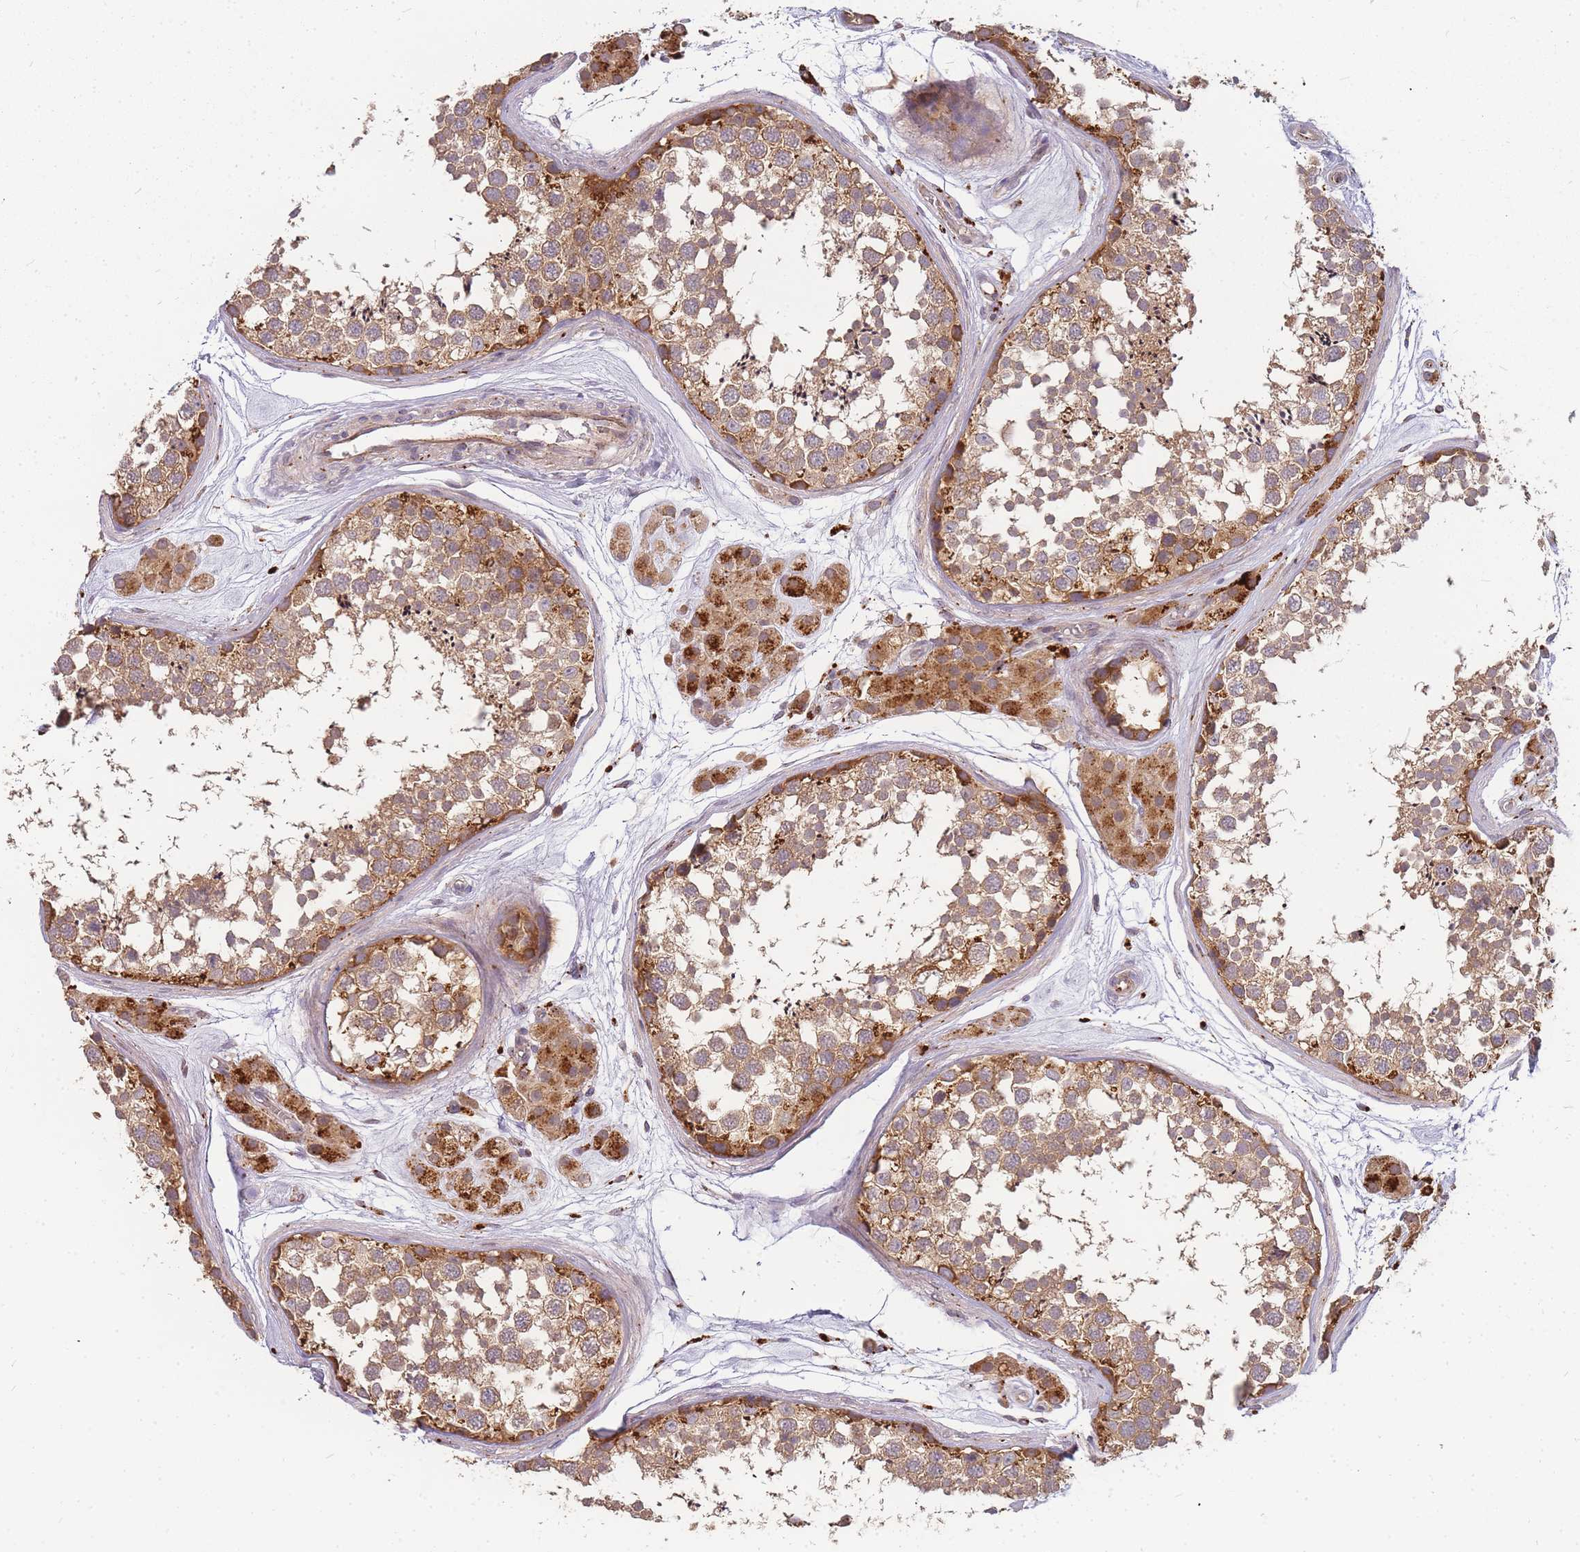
{"staining": {"intensity": "moderate", "quantity": ">75%", "location": "cytoplasmic/membranous"}, "tissue": "testis", "cell_type": "Cells in seminiferous ducts", "image_type": "normal", "snomed": [{"axis": "morphology", "description": "Normal tissue, NOS"}, {"axis": "topography", "description": "Testis"}], "caption": "IHC histopathology image of normal testis: human testis stained using immunohistochemistry demonstrates medium levels of moderate protein expression localized specifically in the cytoplasmic/membranous of cells in seminiferous ducts, appearing as a cytoplasmic/membranous brown color.", "gene": "ATG5", "patient": {"sex": "male", "age": 56}}